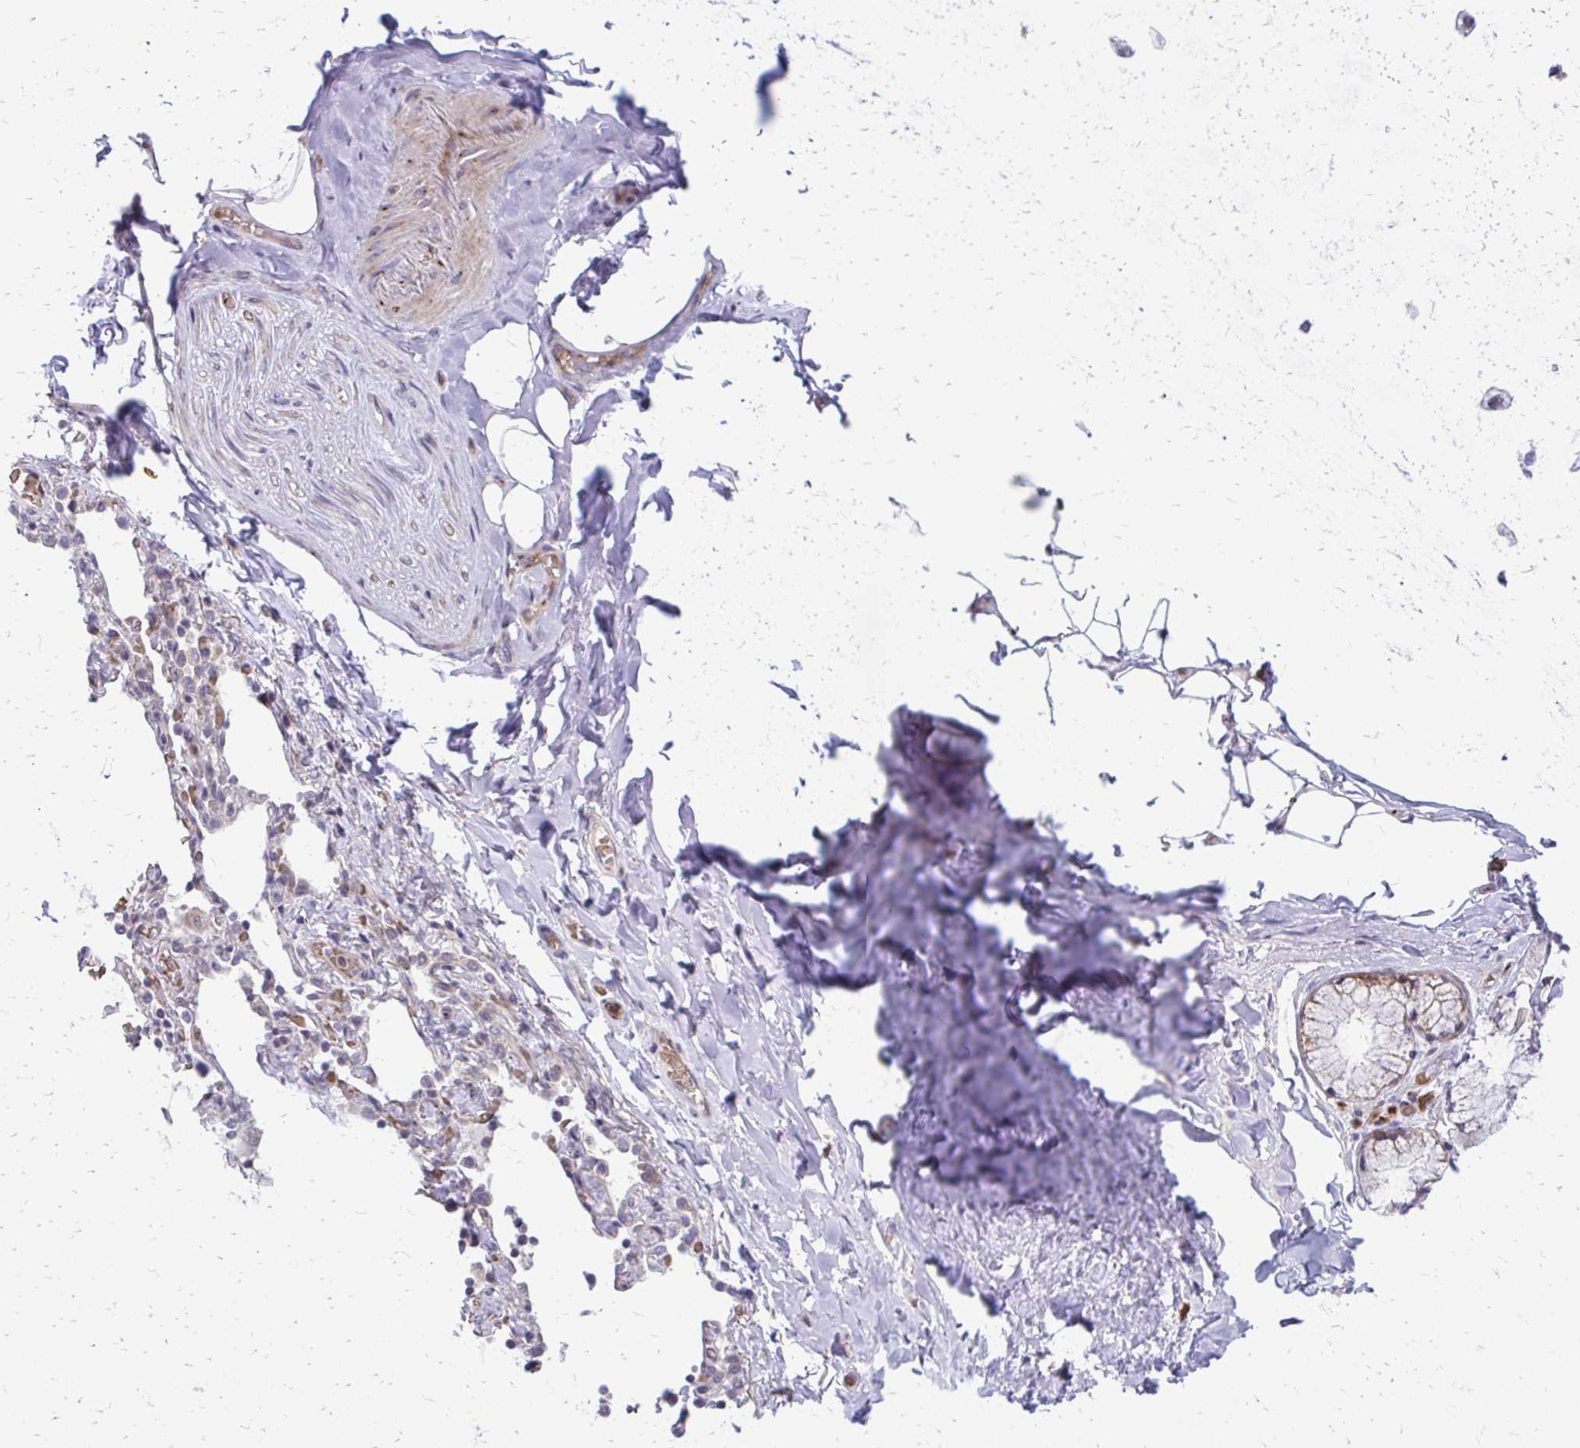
{"staining": {"intensity": "negative", "quantity": "none", "location": "none"}, "tissue": "adipose tissue", "cell_type": "Adipocytes", "image_type": "normal", "snomed": [{"axis": "morphology", "description": "Normal tissue, NOS"}, {"axis": "topography", "description": "Cartilage tissue"}, {"axis": "topography", "description": "Bronchus"}], "caption": "High power microscopy histopathology image of an IHC photomicrograph of benign adipose tissue, revealing no significant positivity in adipocytes.", "gene": "FUNDC2", "patient": {"sex": "male", "age": 64}}